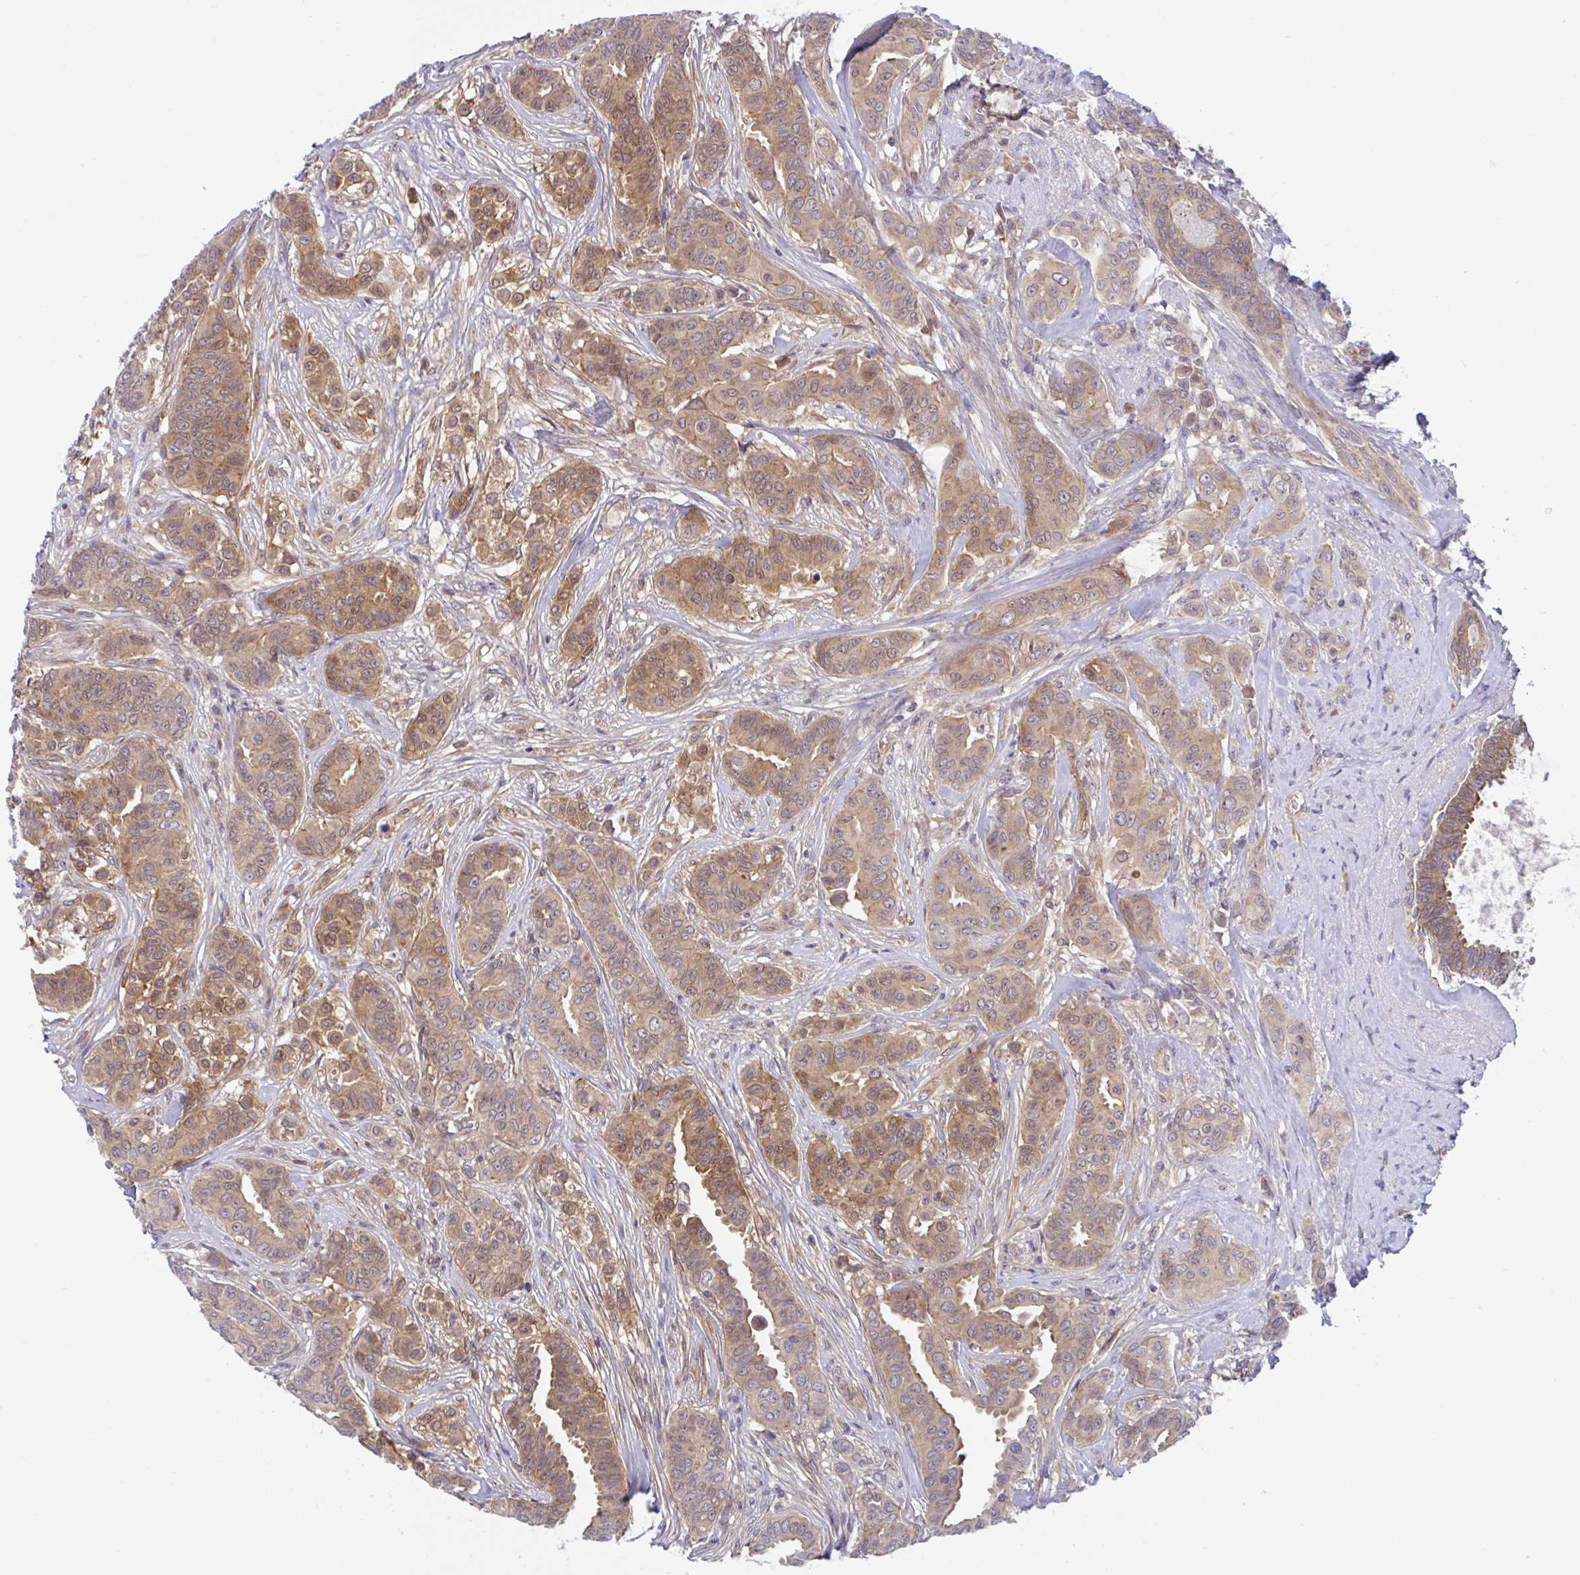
{"staining": {"intensity": "moderate", "quantity": ">75%", "location": "cytoplasmic/membranous,nuclear"}, "tissue": "breast cancer", "cell_type": "Tumor cells", "image_type": "cancer", "snomed": [{"axis": "morphology", "description": "Duct carcinoma"}, {"axis": "topography", "description": "Breast"}], "caption": "Moderate cytoplasmic/membranous and nuclear expression for a protein is appreciated in about >75% of tumor cells of breast invasive ductal carcinoma using immunohistochemistry (IHC).", "gene": "LMNTD2", "patient": {"sex": "female", "age": 45}}